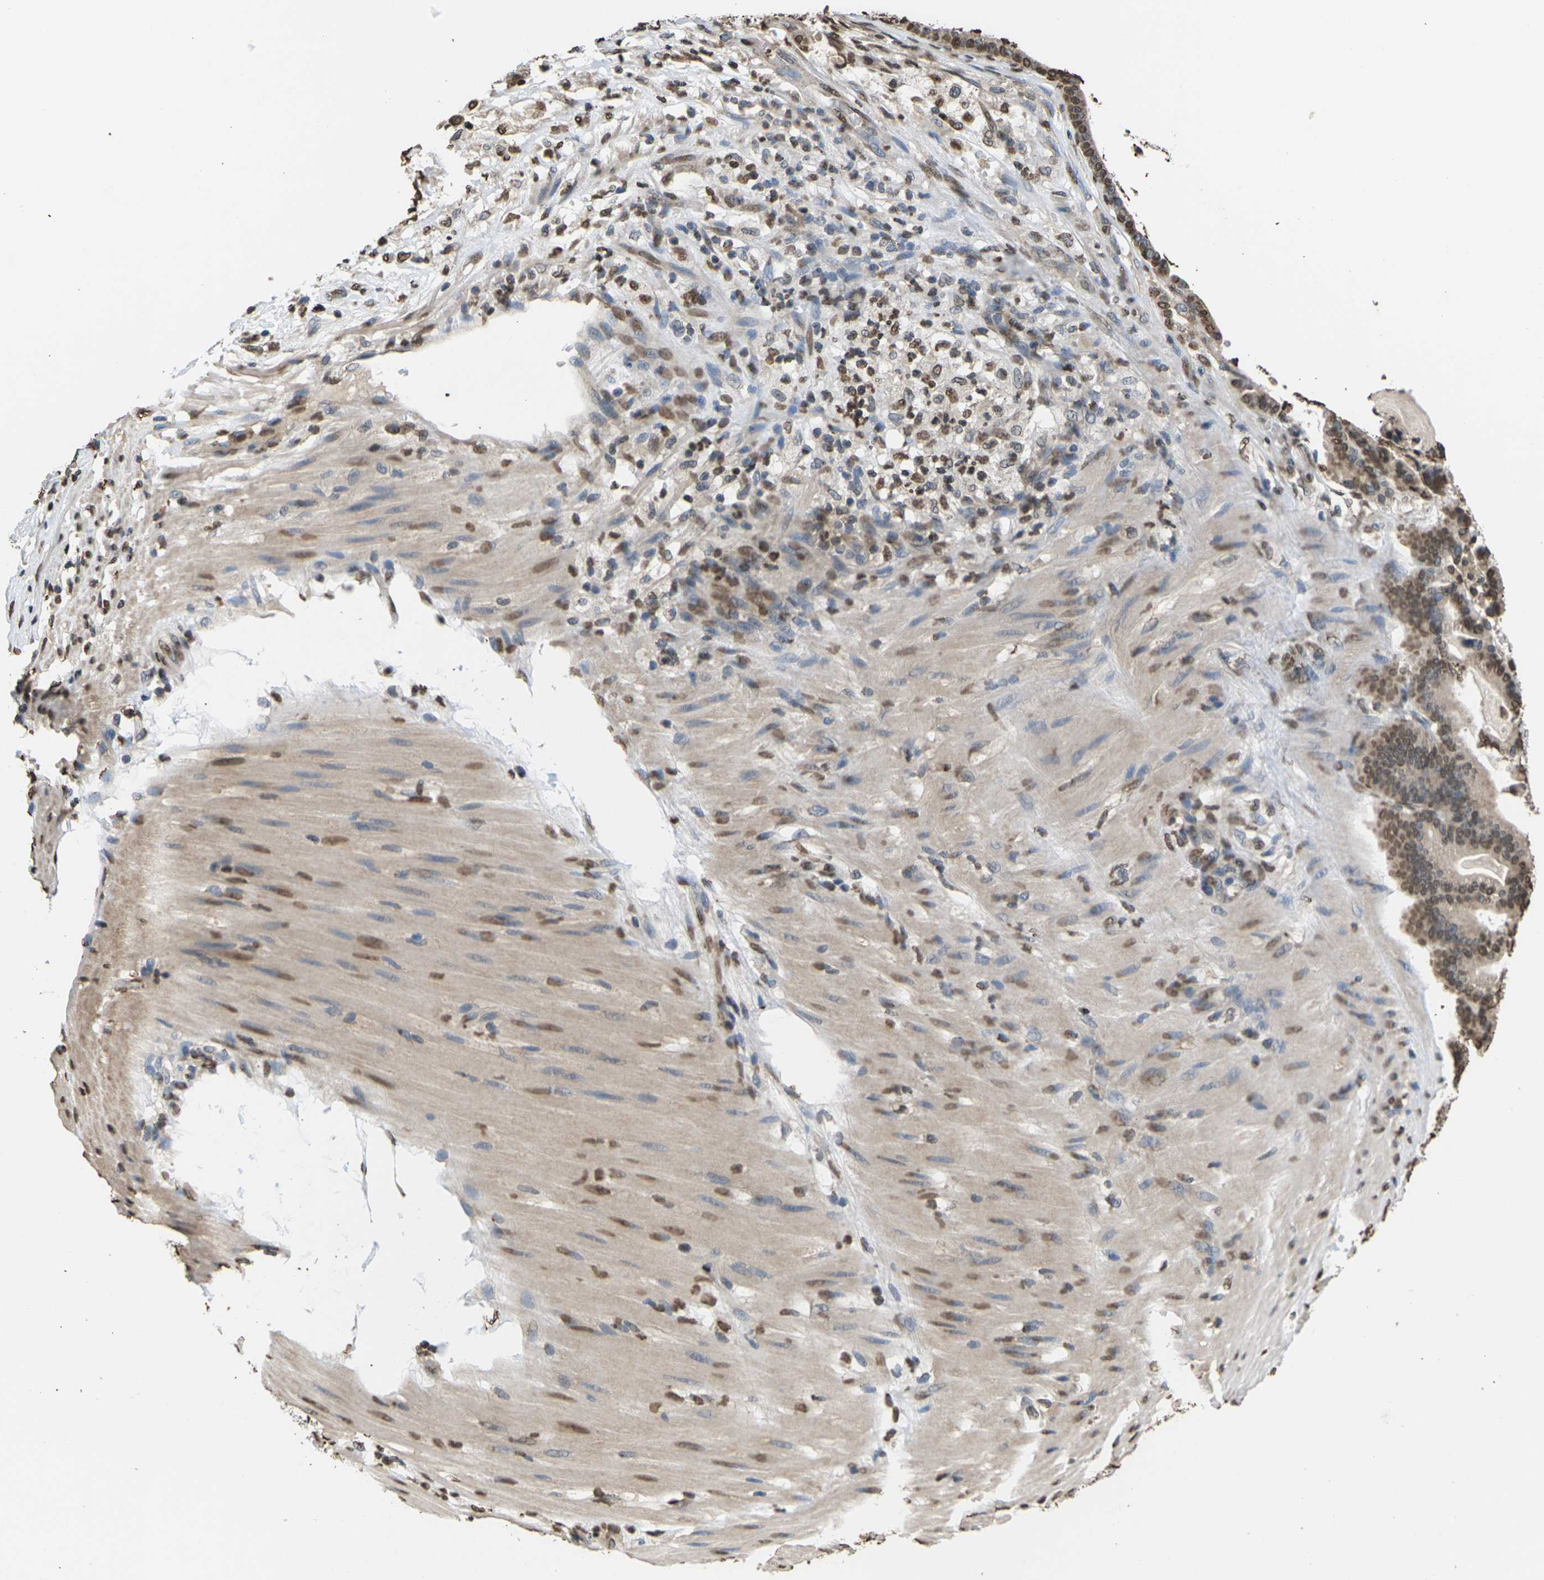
{"staining": {"intensity": "moderate", "quantity": ">75%", "location": "nuclear"}, "tissue": "pancreatic cancer", "cell_type": "Tumor cells", "image_type": "cancer", "snomed": [{"axis": "morphology", "description": "Adenocarcinoma, NOS"}, {"axis": "topography", "description": "Pancreas"}], "caption": "Adenocarcinoma (pancreatic) stained with a protein marker exhibits moderate staining in tumor cells.", "gene": "EMSY", "patient": {"sex": "male", "age": 63}}